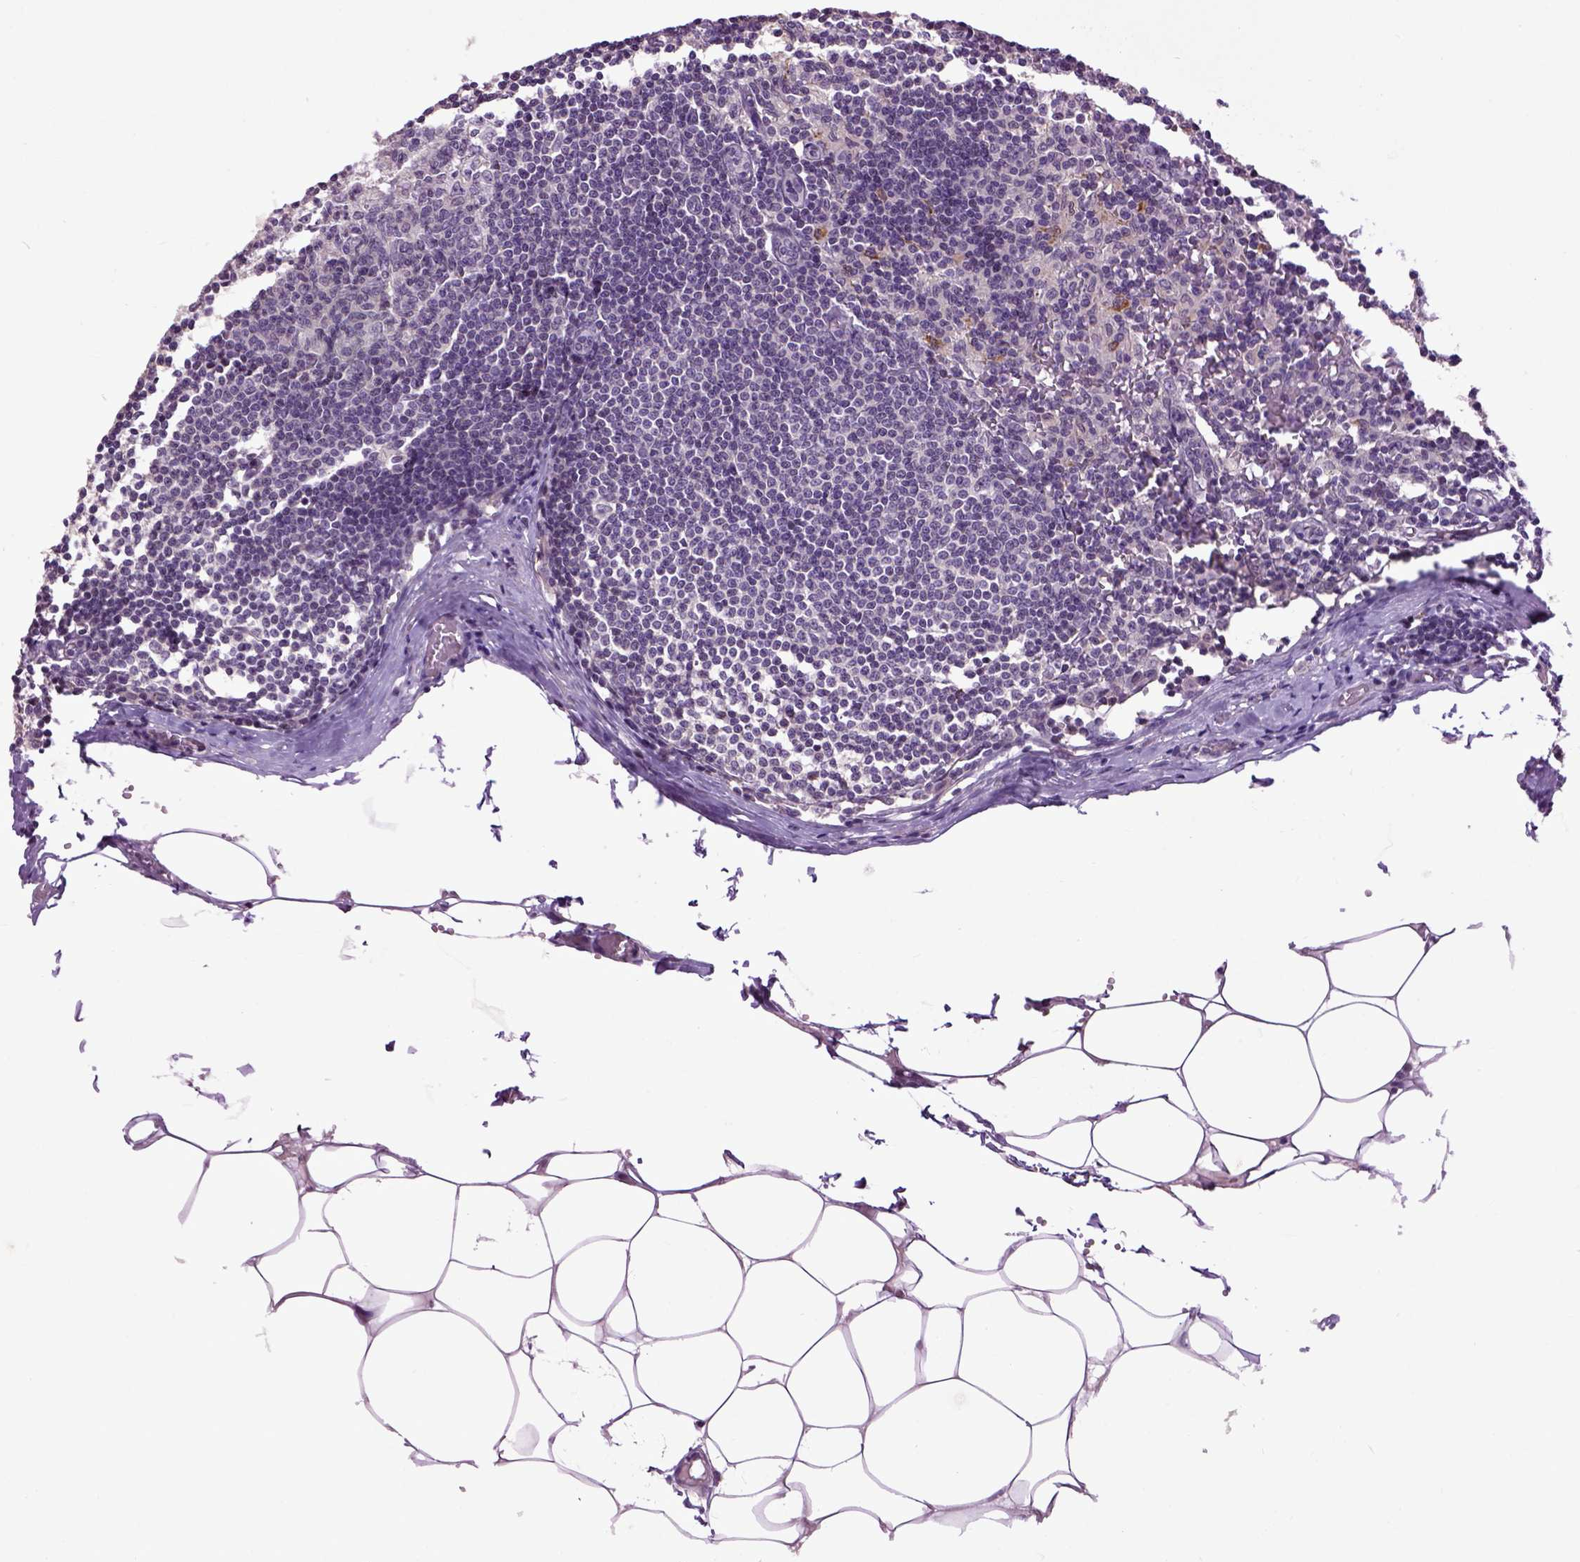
{"staining": {"intensity": "negative", "quantity": "none", "location": "none"}, "tissue": "lymph node", "cell_type": "Germinal center cells", "image_type": "normal", "snomed": [{"axis": "morphology", "description": "Normal tissue, NOS"}, {"axis": "topography", "description": "Lymph node"}], "caption": "A photomicrograph of lymph node stained for a protein shows no brown staining in germinal center cells. (DAB (3,3'-diaminobenzidine) immunohistochemistry (IHC), high magnification).", "gene": "EMILIN3", "patient": {"sex": "female", "age": 69}}